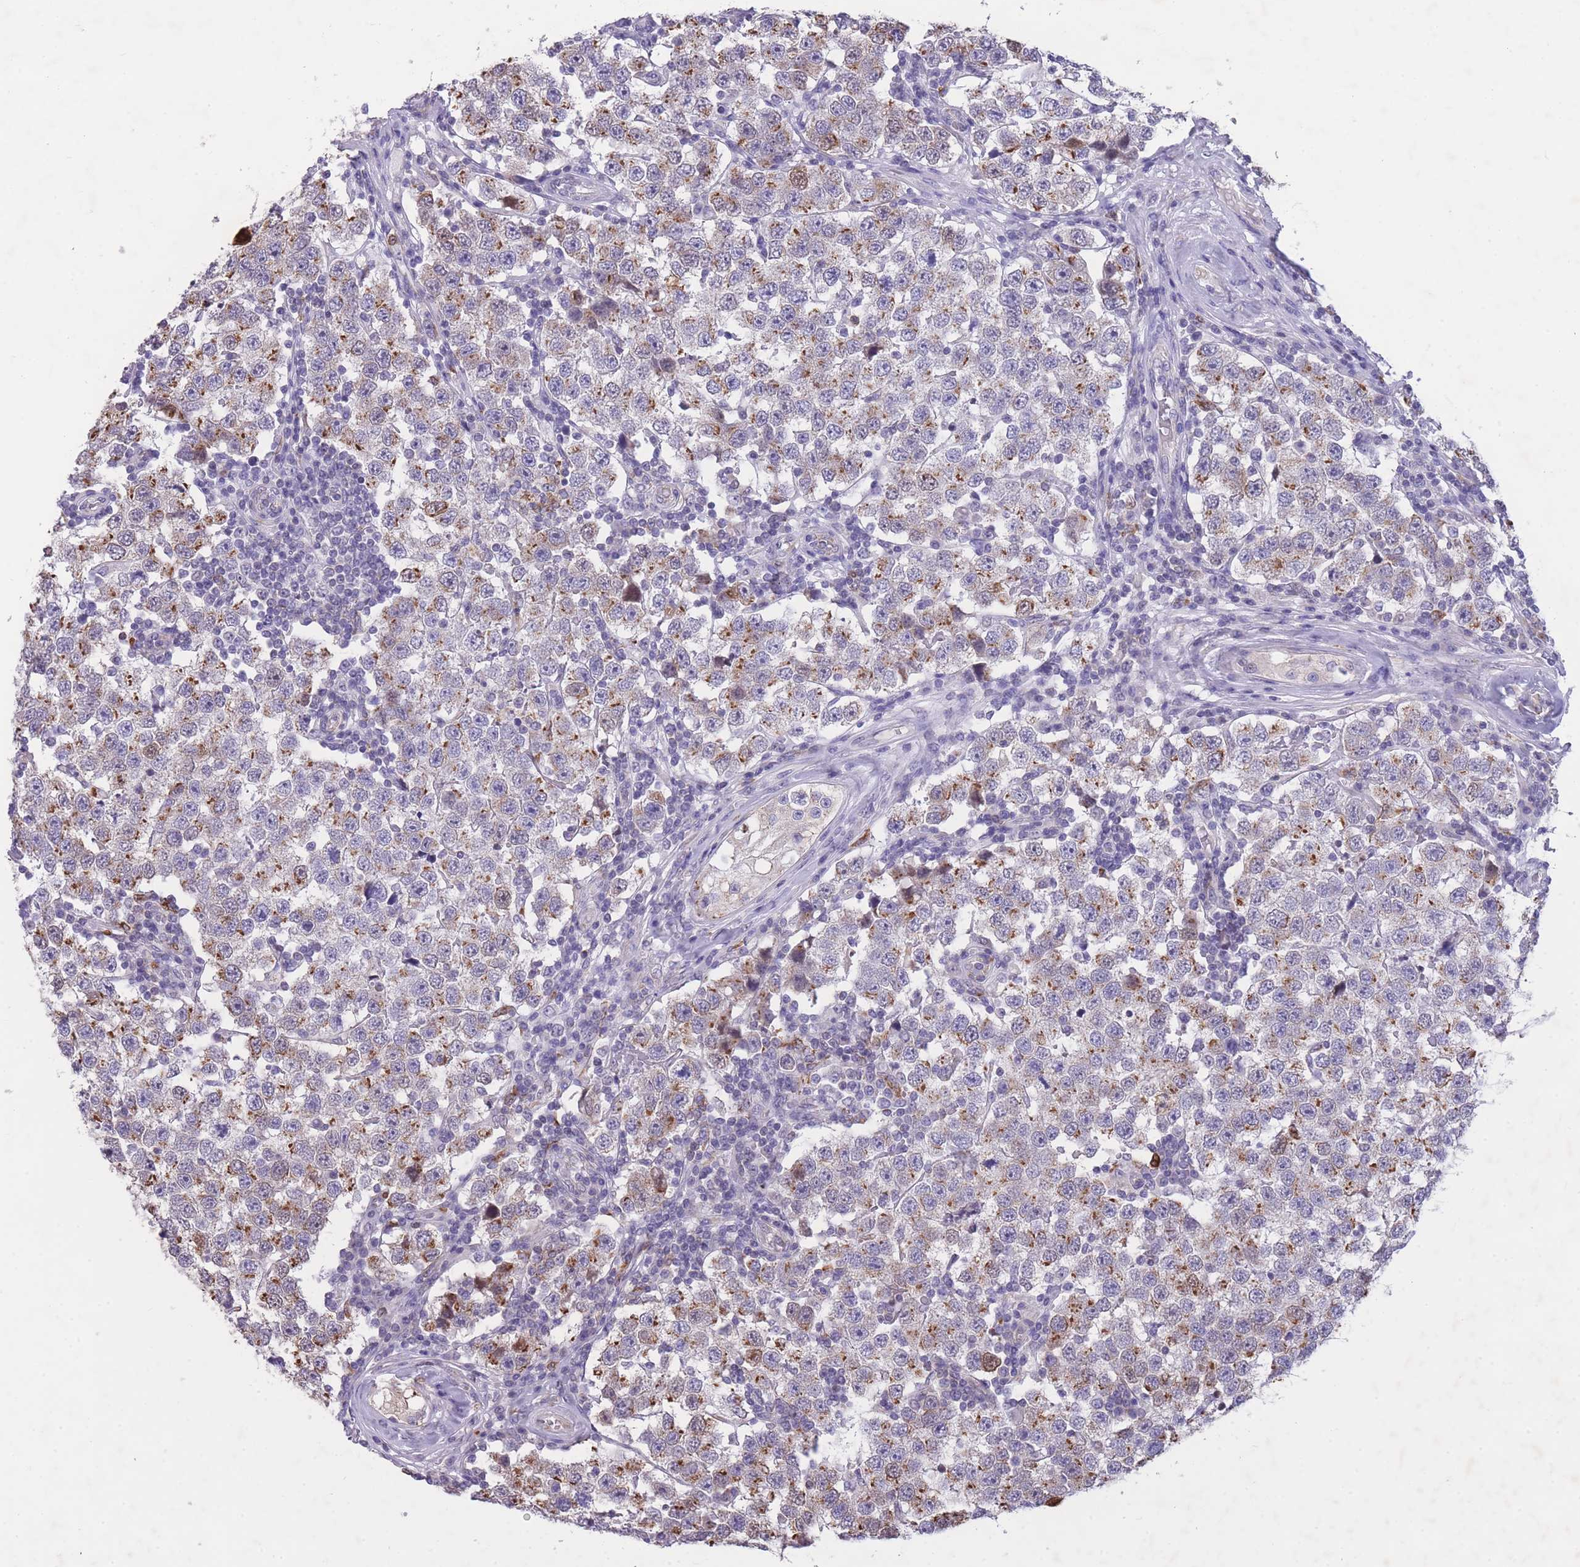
{"staining": {"intensity": "moderate", "quantity": ">75%", "location": "cytoplasmic/membranous"}, "tissue": "testis cancer", "cell_type": "Tumor cells", "image_type": "cancer", "snomed": [{"axis": "morphology", "description": "Seminoma, NOS"}, {"axis": "topography", "description": "Testis"}], "caption": "This is an image of IHC staining of testis cancer, which shows moderate positivity in the cytoplasmic/membranous of tumor cells.", "gene": "ZNF662", "patient": {"sex": "male", "age": 34}}